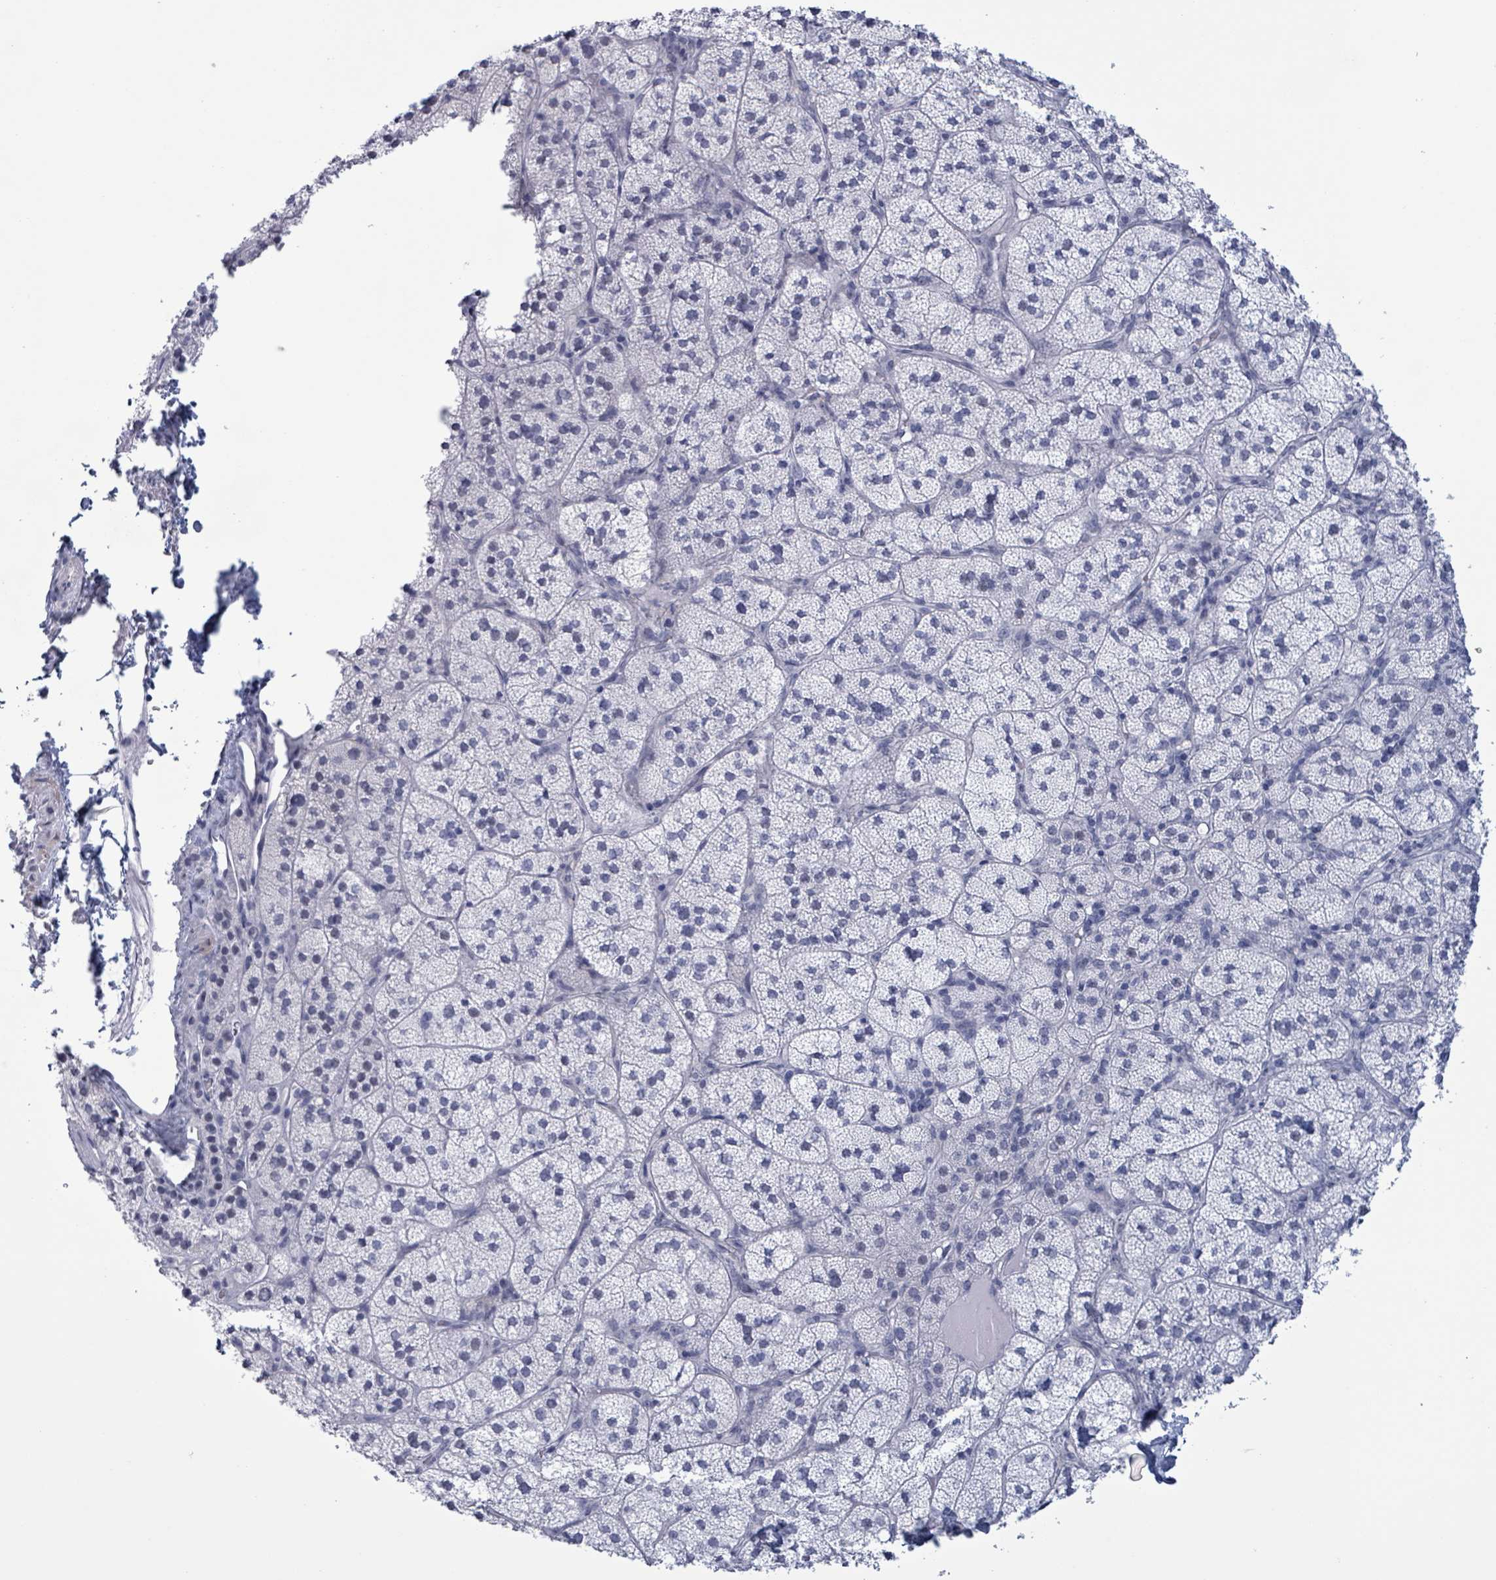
{"staining": {"intensity": "negative", "quantity": "none", "location": "none"}, "tissue": "adrenal gland", "cell_type": "Glandular cells", "image_type": "normal", "snomed": [{"axis": "morphology", "description": "Normal tissue, NOS"}, {"axis": "topography", "description": "Adrenal gland"}], "caption": "This is an immunohistochemistry histopathology image of unremarkable human adrenal gland. There is no expression in glandular cells.", "gene": "ZNF771", "patient": {"sex": "female", "age": 58}}